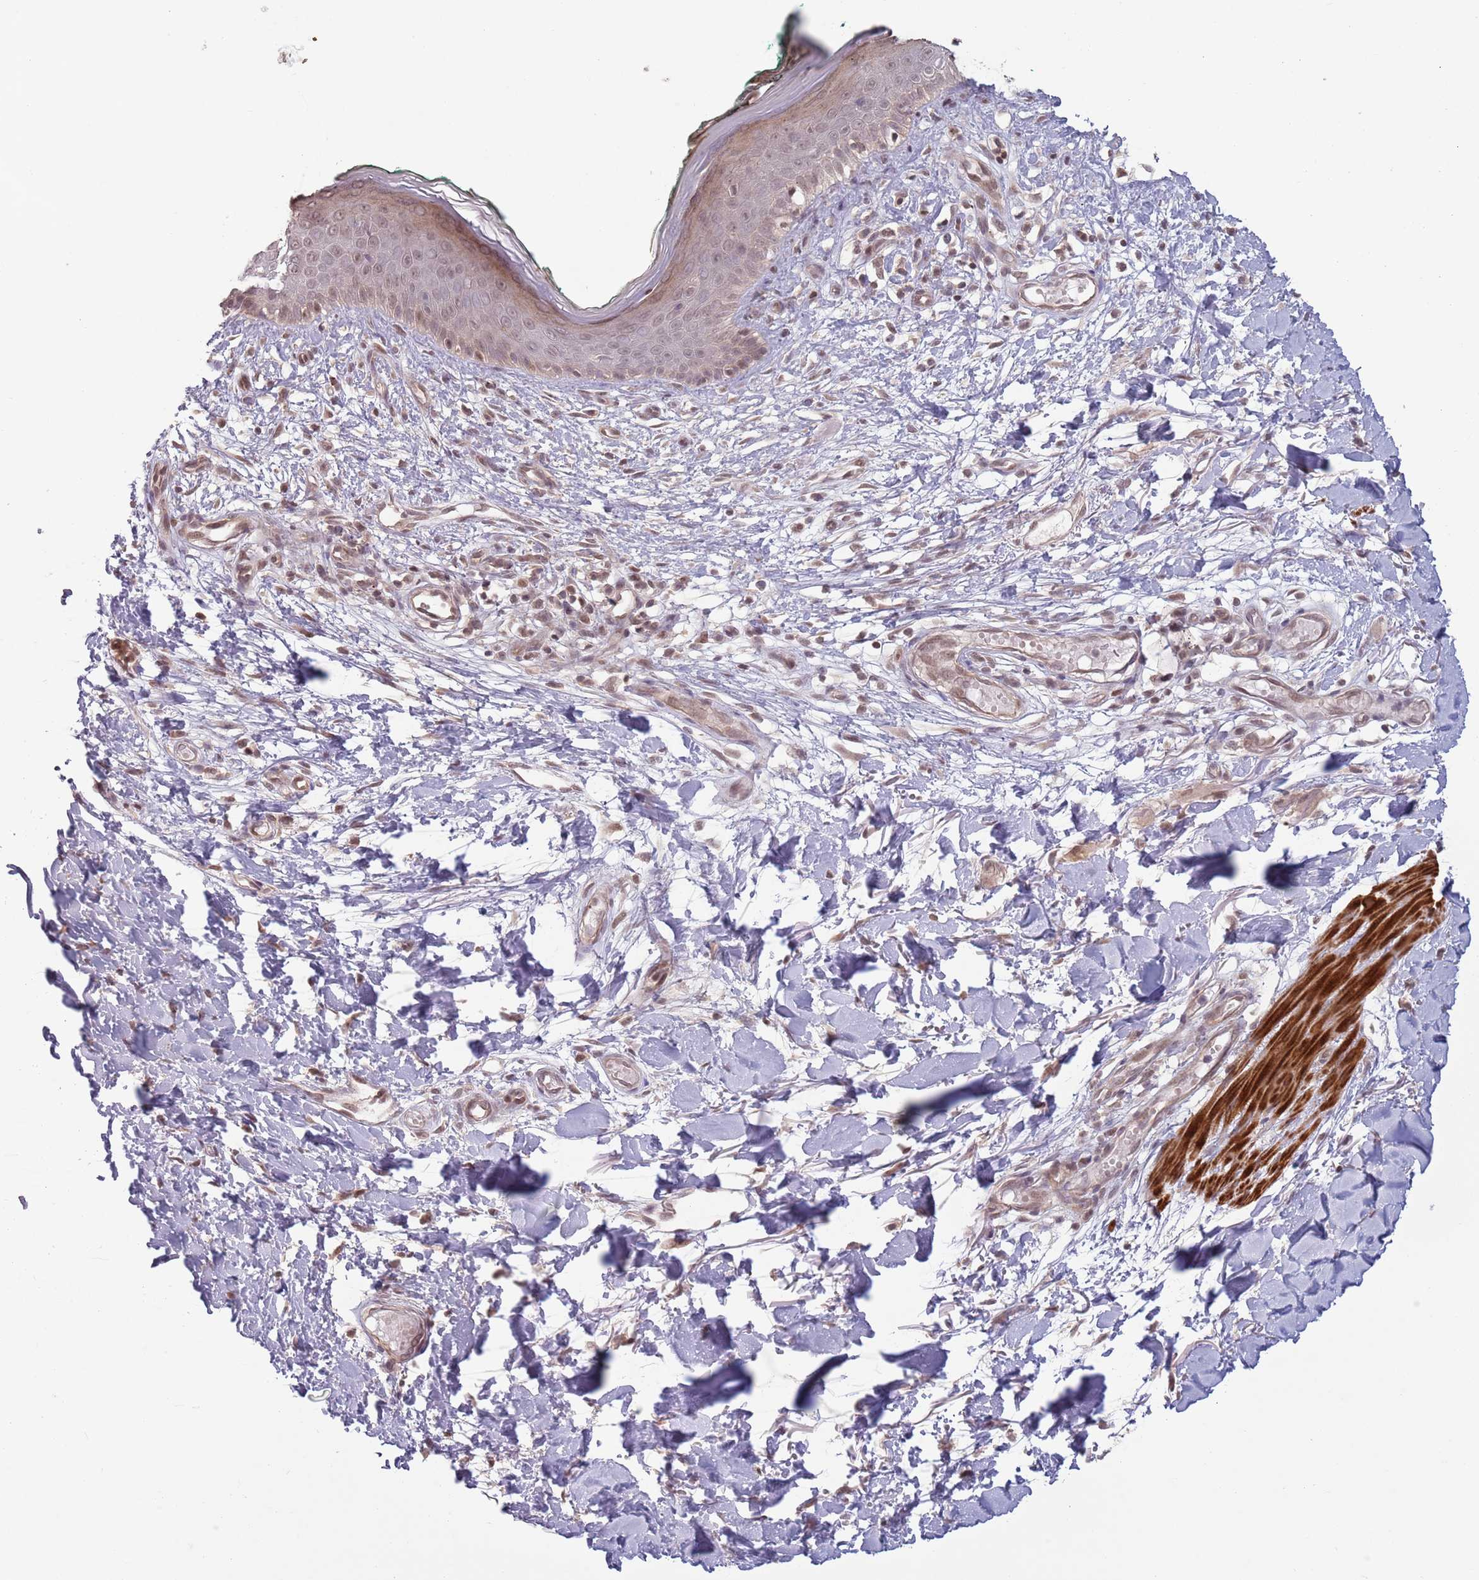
{"staining": {"intensity": "moderate", "quantity": ">75%", "location": "cytoplasmic/membranous,nuclear"}, "tissue": "skin", "cell_type": "Fibroblasts", "image_type": "normal", "snomed": [{"axis": "morphology", "description": "Normal tissue, NOS"}, {"axis": "morphology", "description": "Malignant melanoma, NOS"}, {"axis": "topography", "description": "Skin"}], "caption": "A brown stain highlights moderate cytoplasmic/membranous,nuclear staining of a protein in fibroblasts of unremarkable skin. (Brightfield microscopy of DAB IHC at high magnification).", "gene": "CCDC154", "patient": {"sex": "male", "age": 62}}